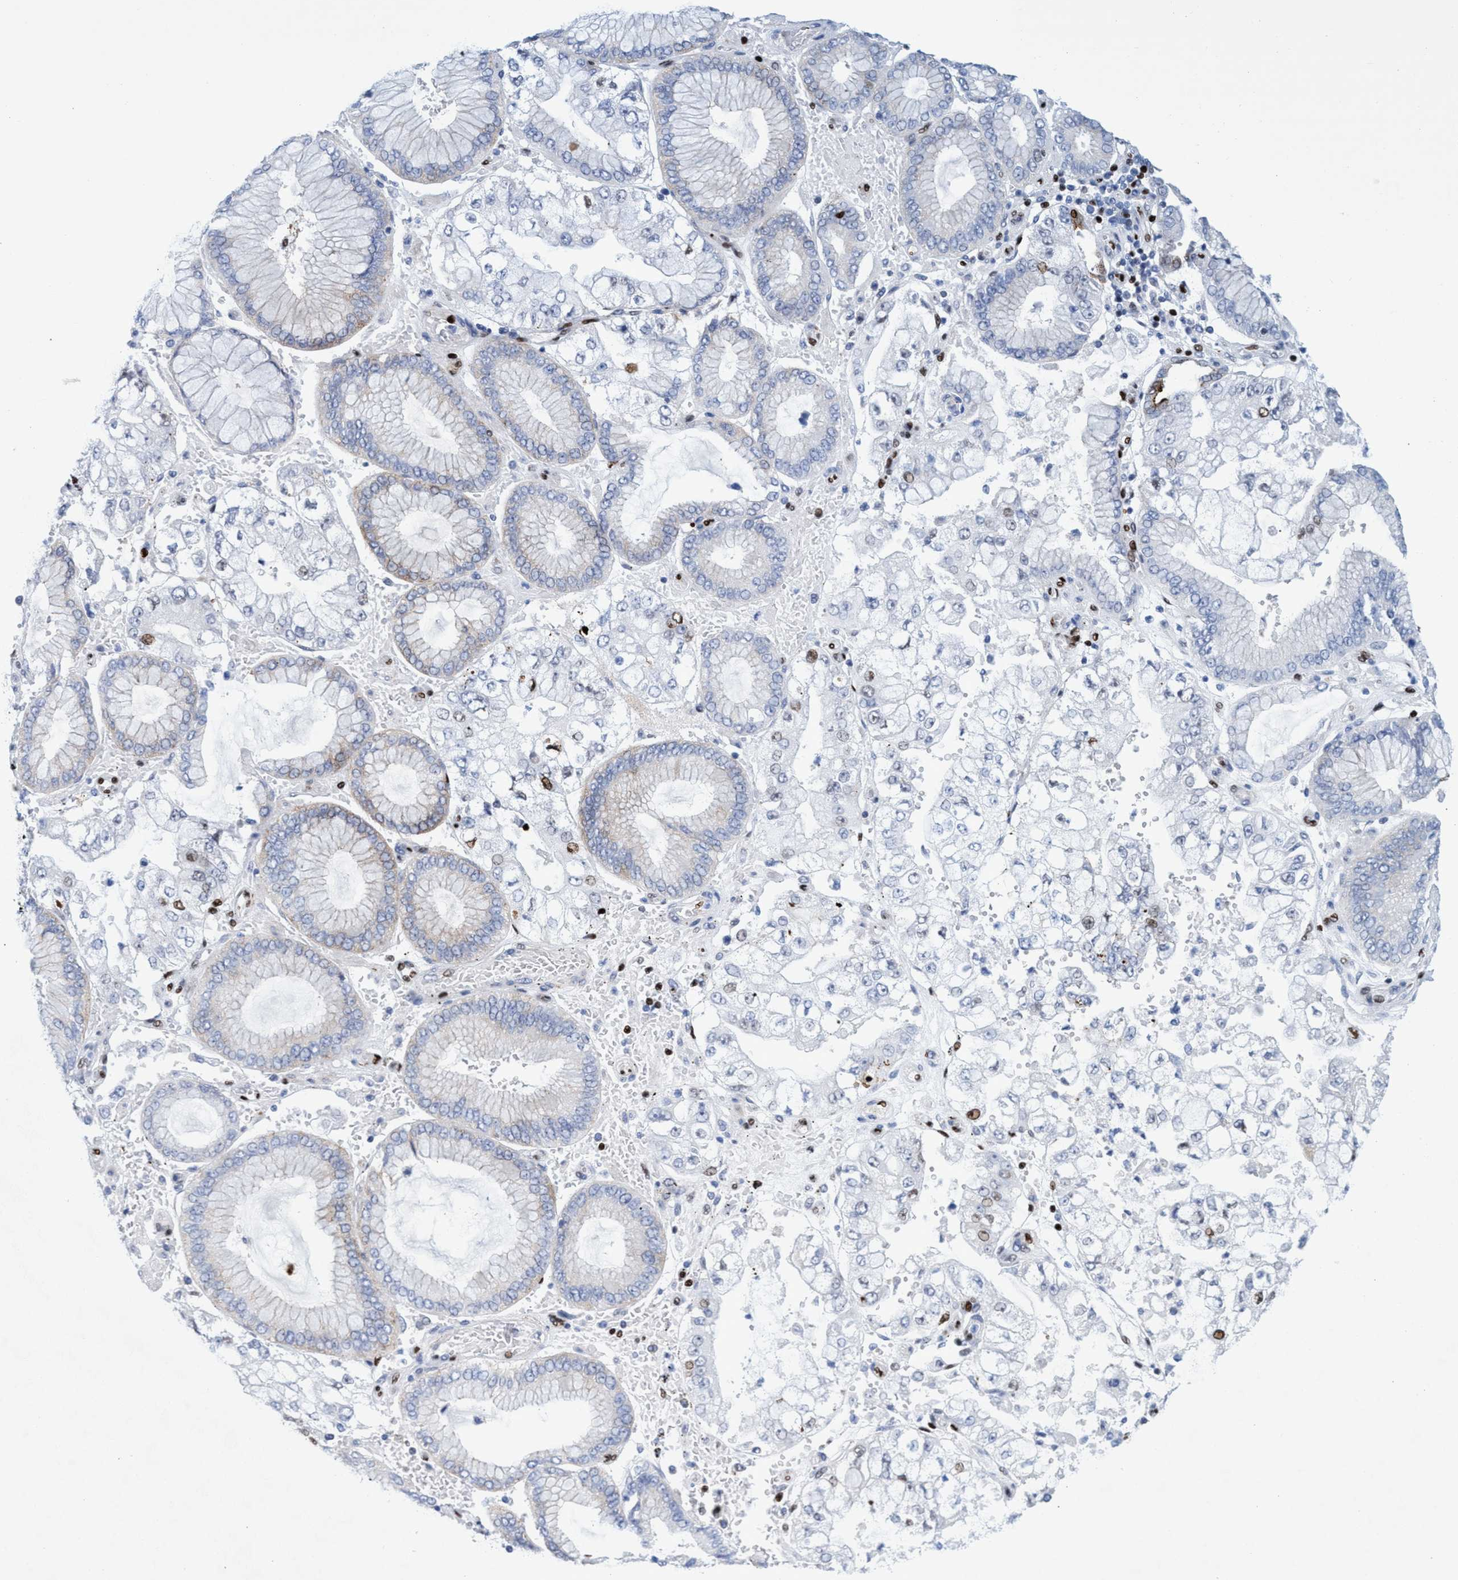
{"staining": {"intensity": "weak", "quantity": "<25%", "location": "cytoplasmic/membranous"}, "tissue": "stomach cancer", "cell_type": "Tumor cells", "image_type": "cancer", "snomed": [{"axis": "morphology", "description": "Adenocarcinoma, NOS"}, {"axis": "topography", "description": "Stomach"}], "caption": "Adenocarcinoma (stomach) was stained to show a protein in brown. There is no significant staining in tumor cells.", "gene": "R3HCC1", "patient": {"sex": "male", "age": 76}}